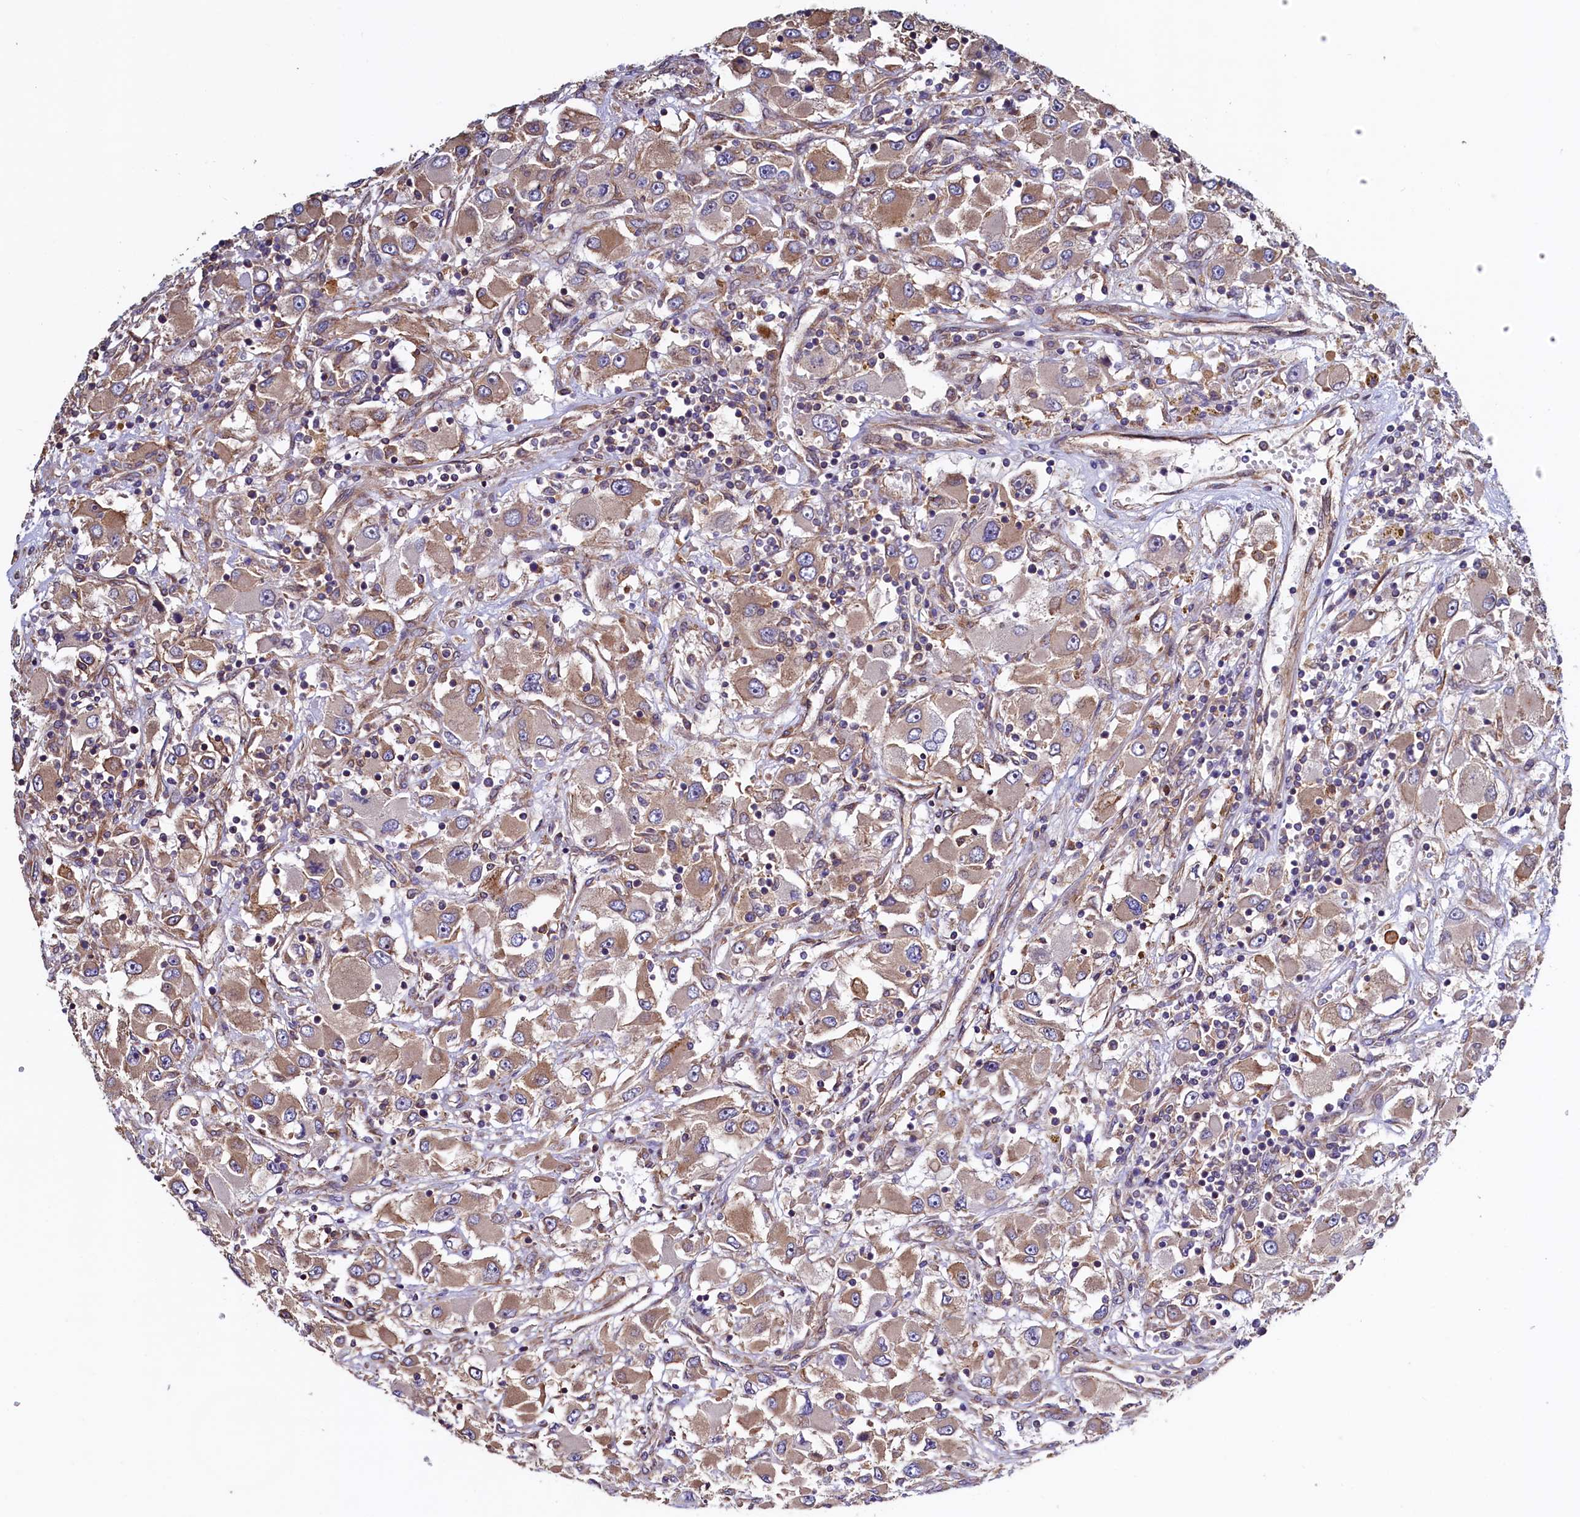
{"staining": {"intensity": "moderate", "quantity": "25%-75%", "location": "cytoplasmic/membranous"}, "tissue": "renal cancer", "cell_type": "Tumor cells", "image_type": "cancer", "snomed": [{"axis": "morphology", "description": "Adenocarcinoma, NOS"}, {"axis": "topography", "description": "Kidney"}], "caption": "The image reveals a brown stain indicating the presence of a protein in the cytoplasmic/membranous of tumor cells in renal adenocarcinoma. (DAB (3,3'-diaminobenzidine) IHC, brown staining for protein, blue staining for nuclei).", "gene": "ATXN2L", "patient": {"sex": "female", "age": 52}}